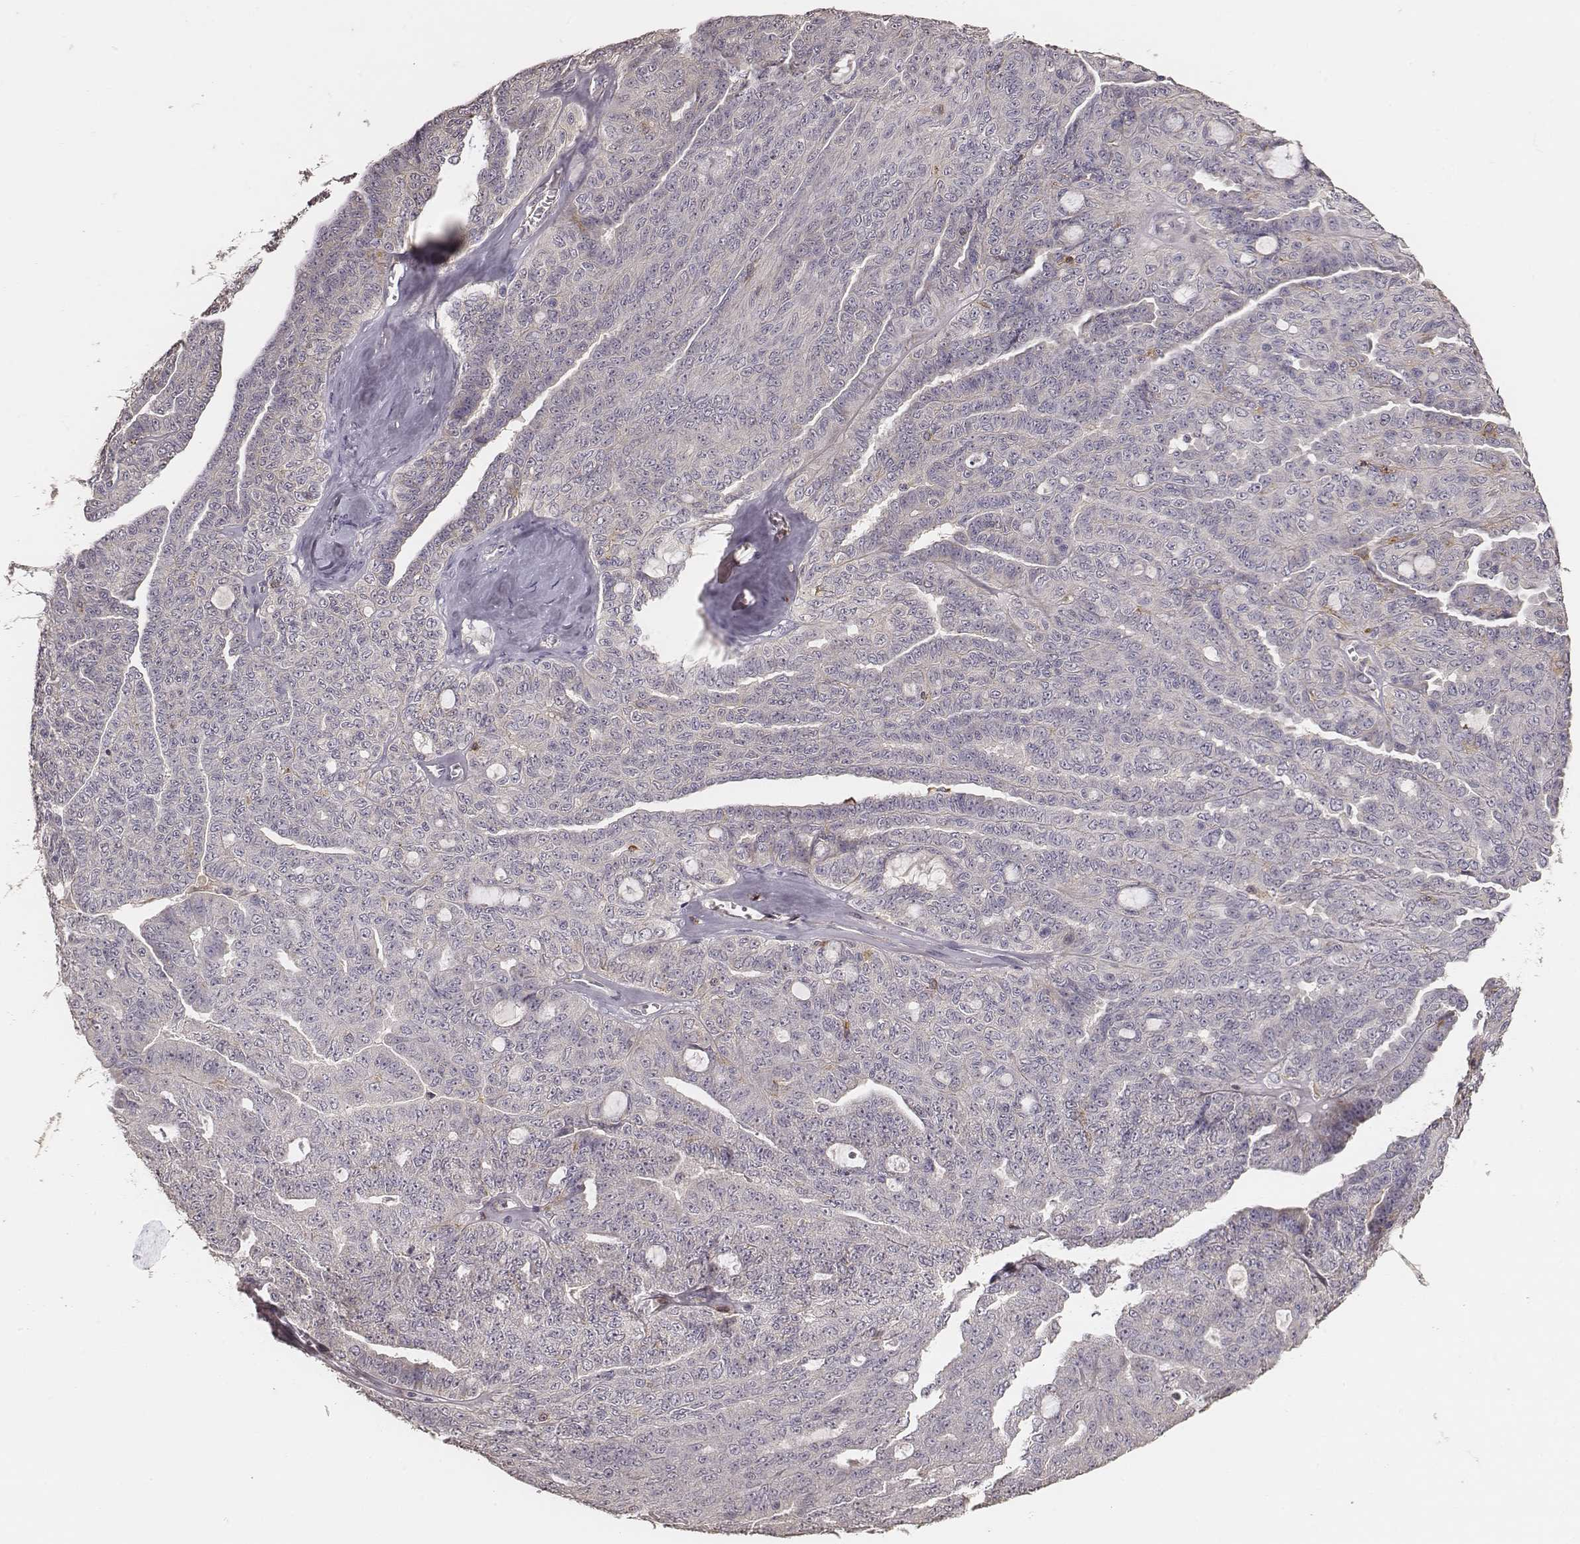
{"staining": {"intensity": "negative", "quantity": "none", "location": "none"}, "tissue": "ovarian cancer", "cell_type": "Tumor cells", "image_type": "cancer", "snomed": [{"axis": "morphology", "description": "Cystadenocarcinoma, serous, NOS"}, {"axis": "topography", "description": "Ovary"}], "caption": "Tumor cells are negative for protein expression in human serous cystadenocarcinoma (ovarian).", "gene": "PILRA", "patient": {"sex": "female", "age": 71}}